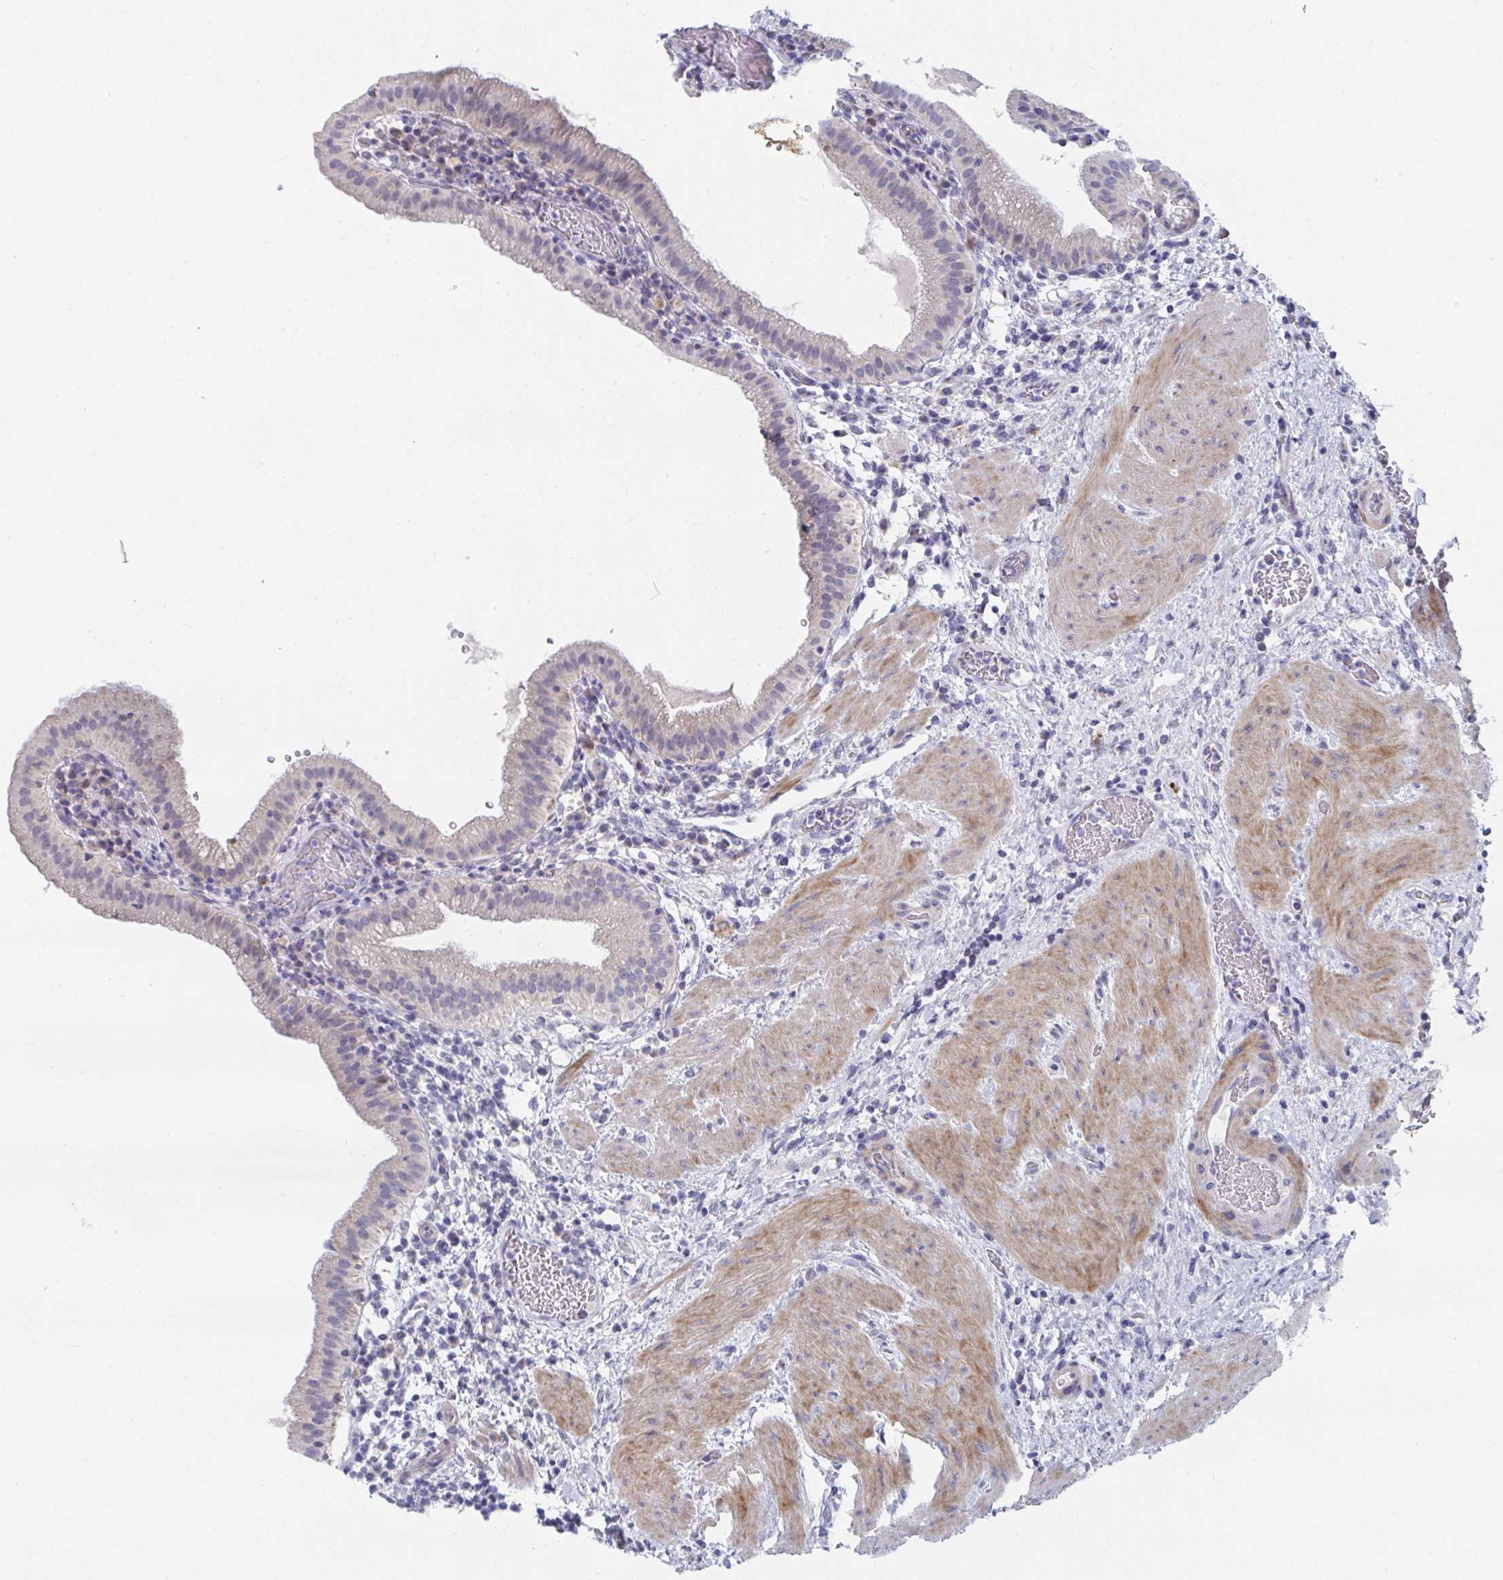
{"staining": {"intensity": "weak", "quantity": "<25%", "location": "cytoplasmic/membranous"}, "tissue": "gallbladder", "cell_type": "Glandular cells", "image_type": "normal", "snomed": [{"axis": "morphology", "description": "Normal tissue, NOS"}, {"axis": "topography", "description": "Gallbladder"}], "caption": "This photomicrograph is of unremarkable gallbladder stained with immunohistochemistry to label a protein in brown with the nuclei are counter-stained blue. There is no staining in glandular cells. (DAB (3,3'-diaminobenzidine) immunohistochemistry visualized using brightfield microscopy, high magnification).", "gene": "ATP5F1C", "patient": {"sex": "male", "age": 26}}